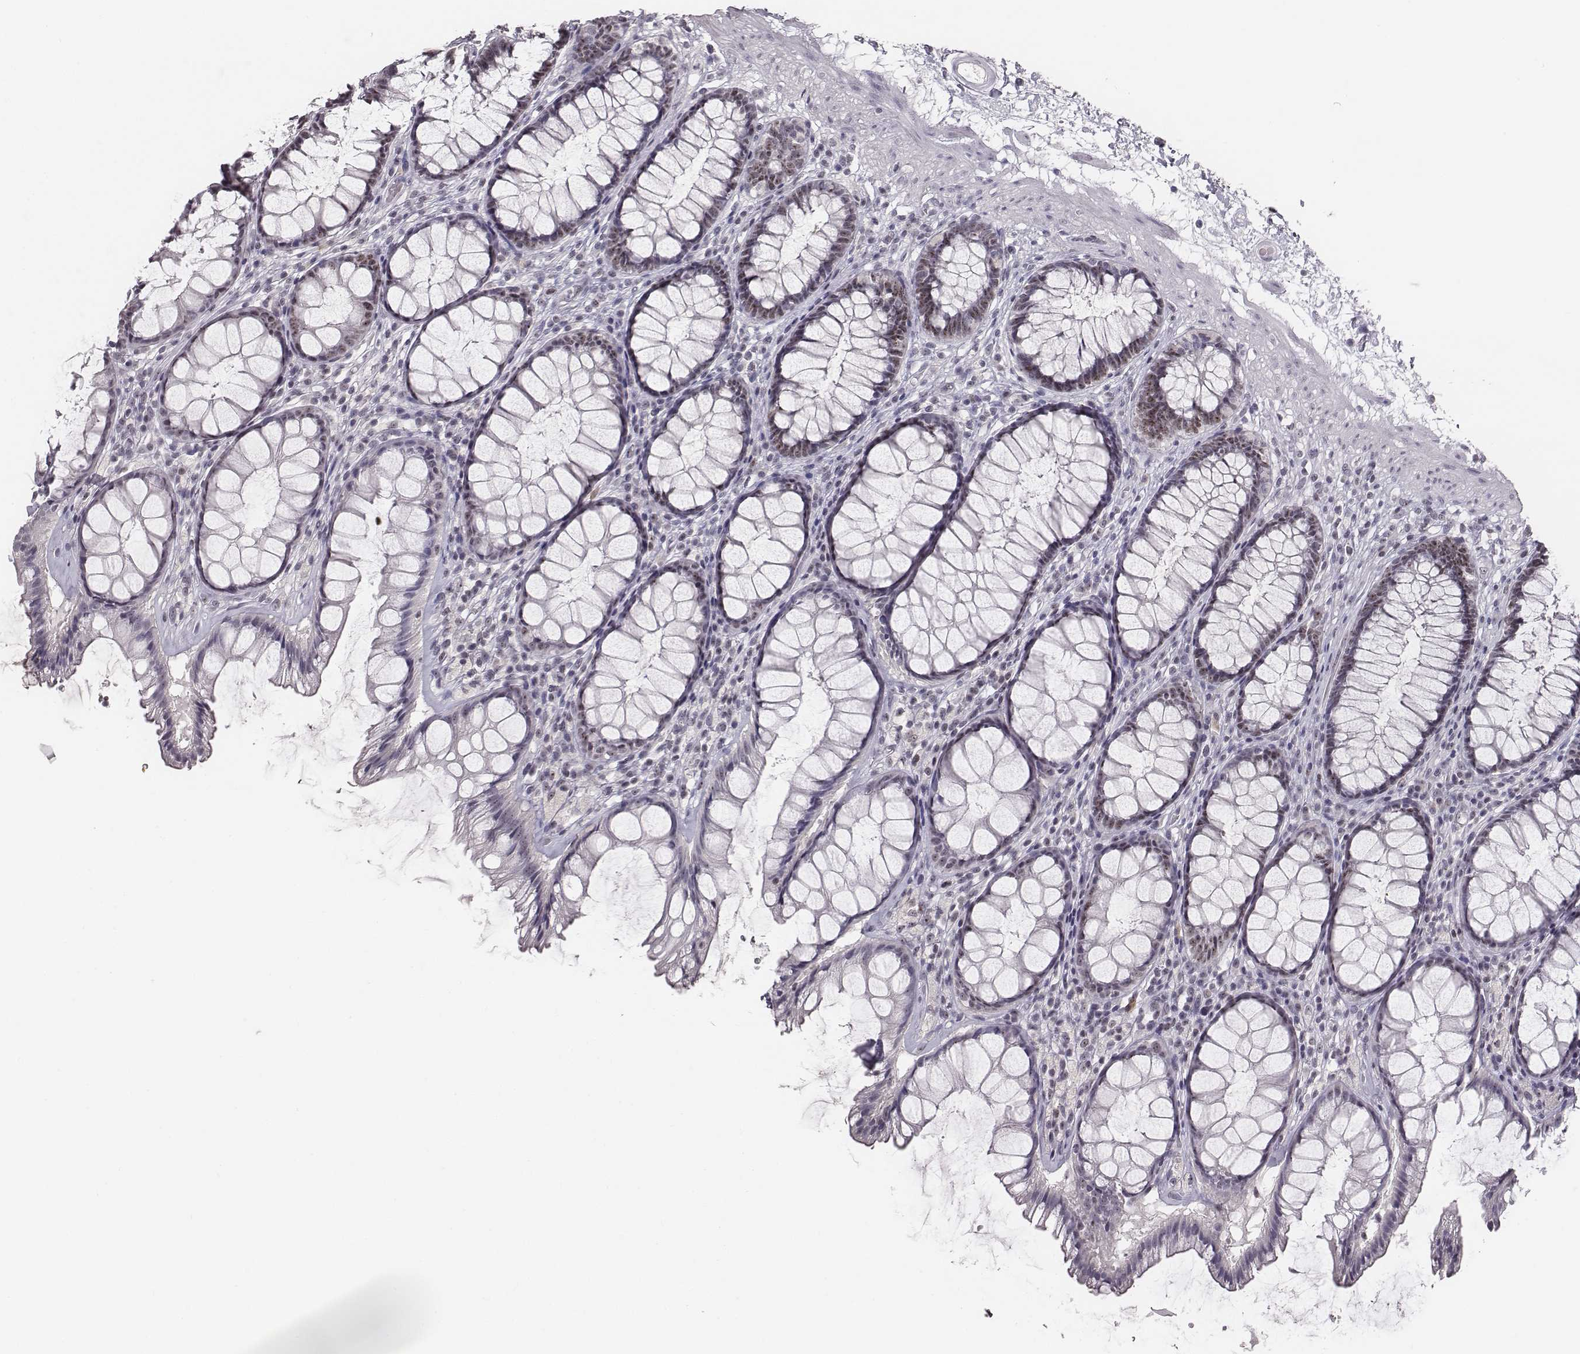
{"staining": {"intensity": "strong", "quantity": "25%-75%", "location": "nuclear"}, "tissue": "rectum", "cell_type": "Glandular cells", "image_type": "normal", "snomed": [{"axis": "morphology", "description": "Normal tissue, NOS"}, {"axis": "topography", "description": "Rectum"}], "caption": "Protein staining of unremarkable rectum reveals strong nuclear positivity in approximately 25%-75% of glandular cells.", "gene": "NIFK", "patient": {"sex": "male", "age": 72}}